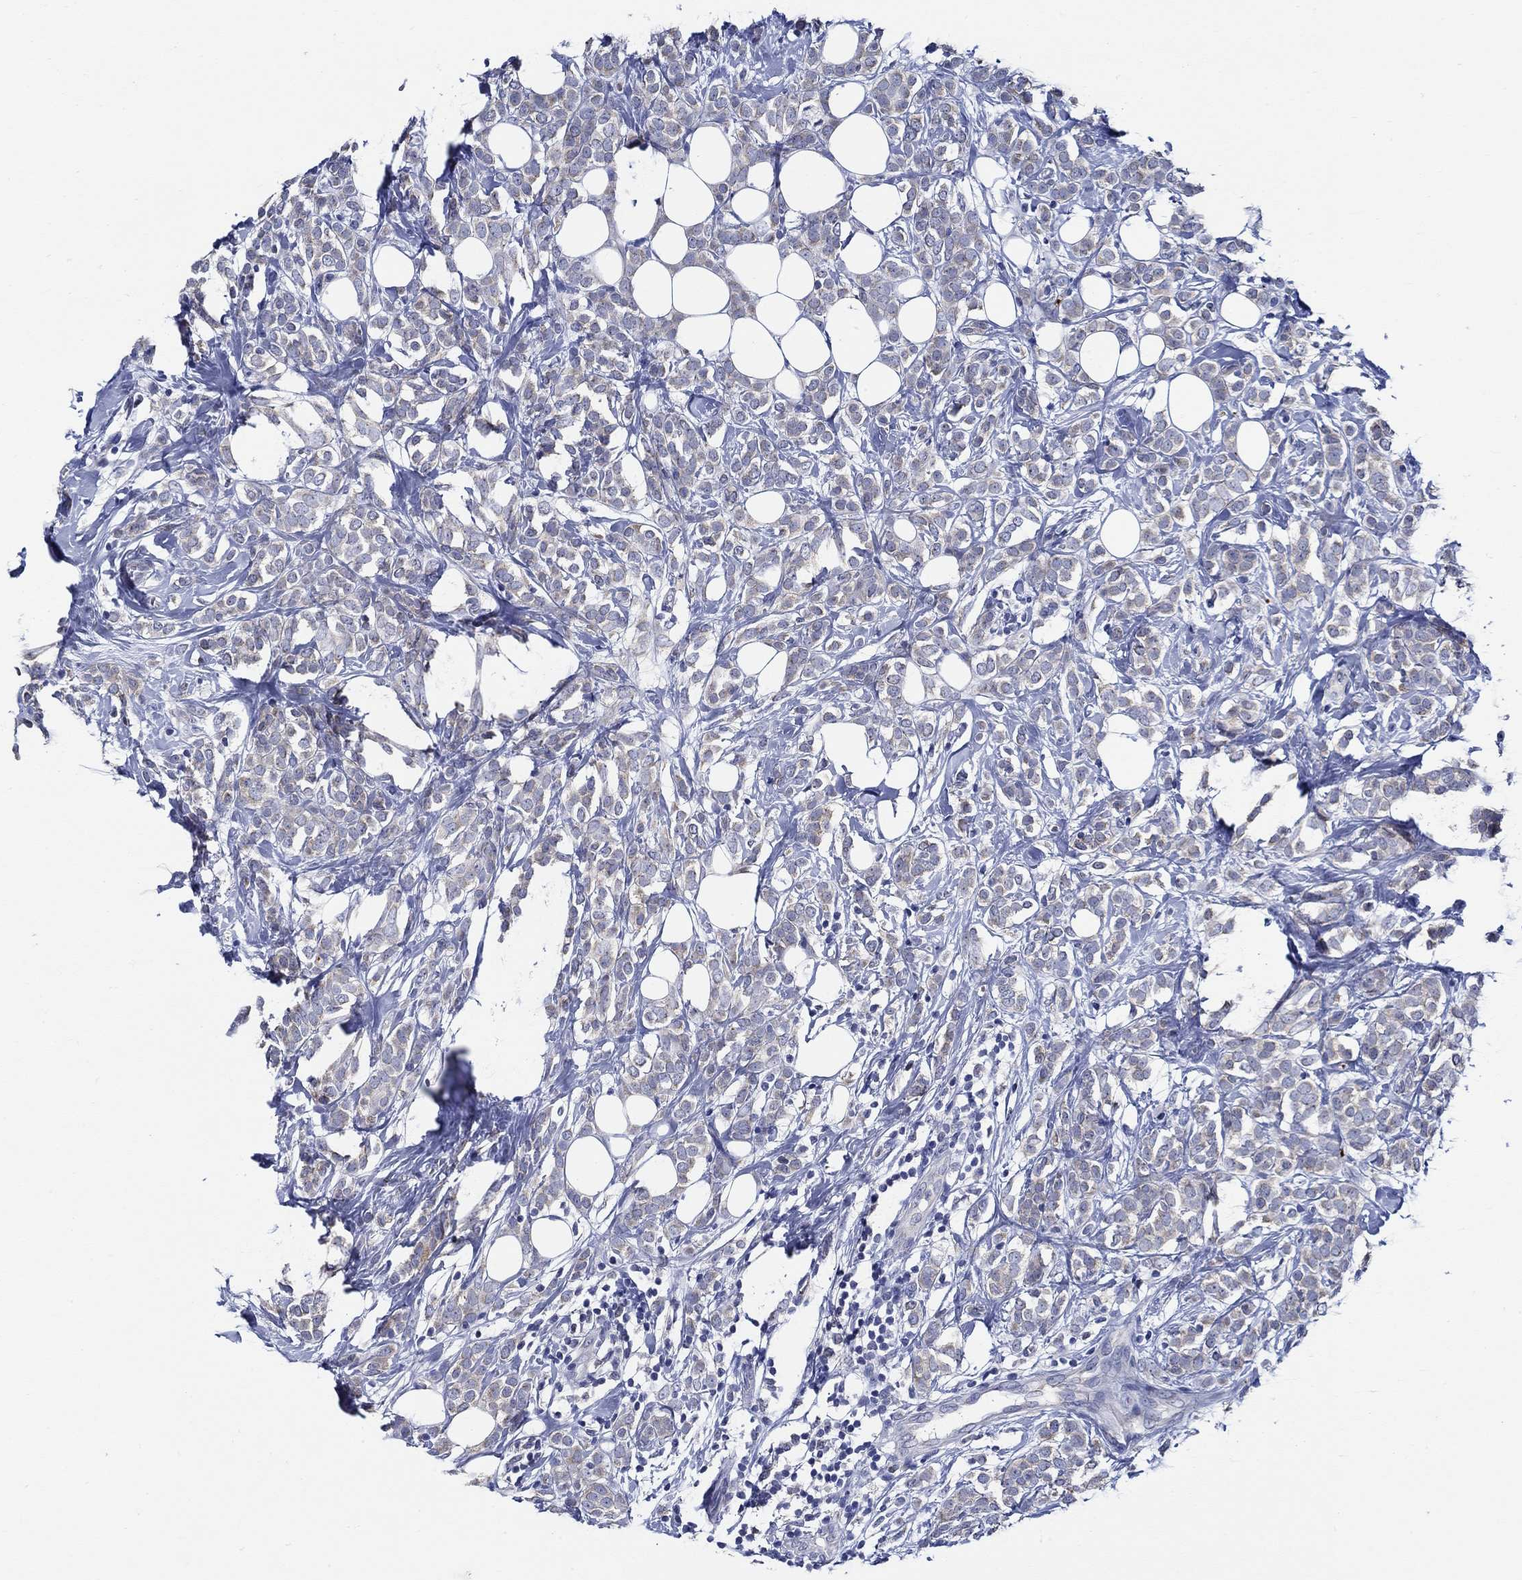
{"staining": {"intensity": "negative", "quantity": "none", "location": "none"}, "tissue": "breast cancer", "cell_type": "Tumor cells", "image_type": "cancer", "snomed": [{"axis": "morphology", "description": "Lobular carcinoma"}, {"axis": "topography", "description": "Breast"}], "caption": "High magnification brightfield microscopy of lobular carcinoma (breast) stained with DAB (3,3'-diaminobenzidine) (brown) and counterstained with hematoxylin (blue): tumor cells show no significant staining.", "gene": "ALOX12", "patient": {"sex": "female", "age": 49}}